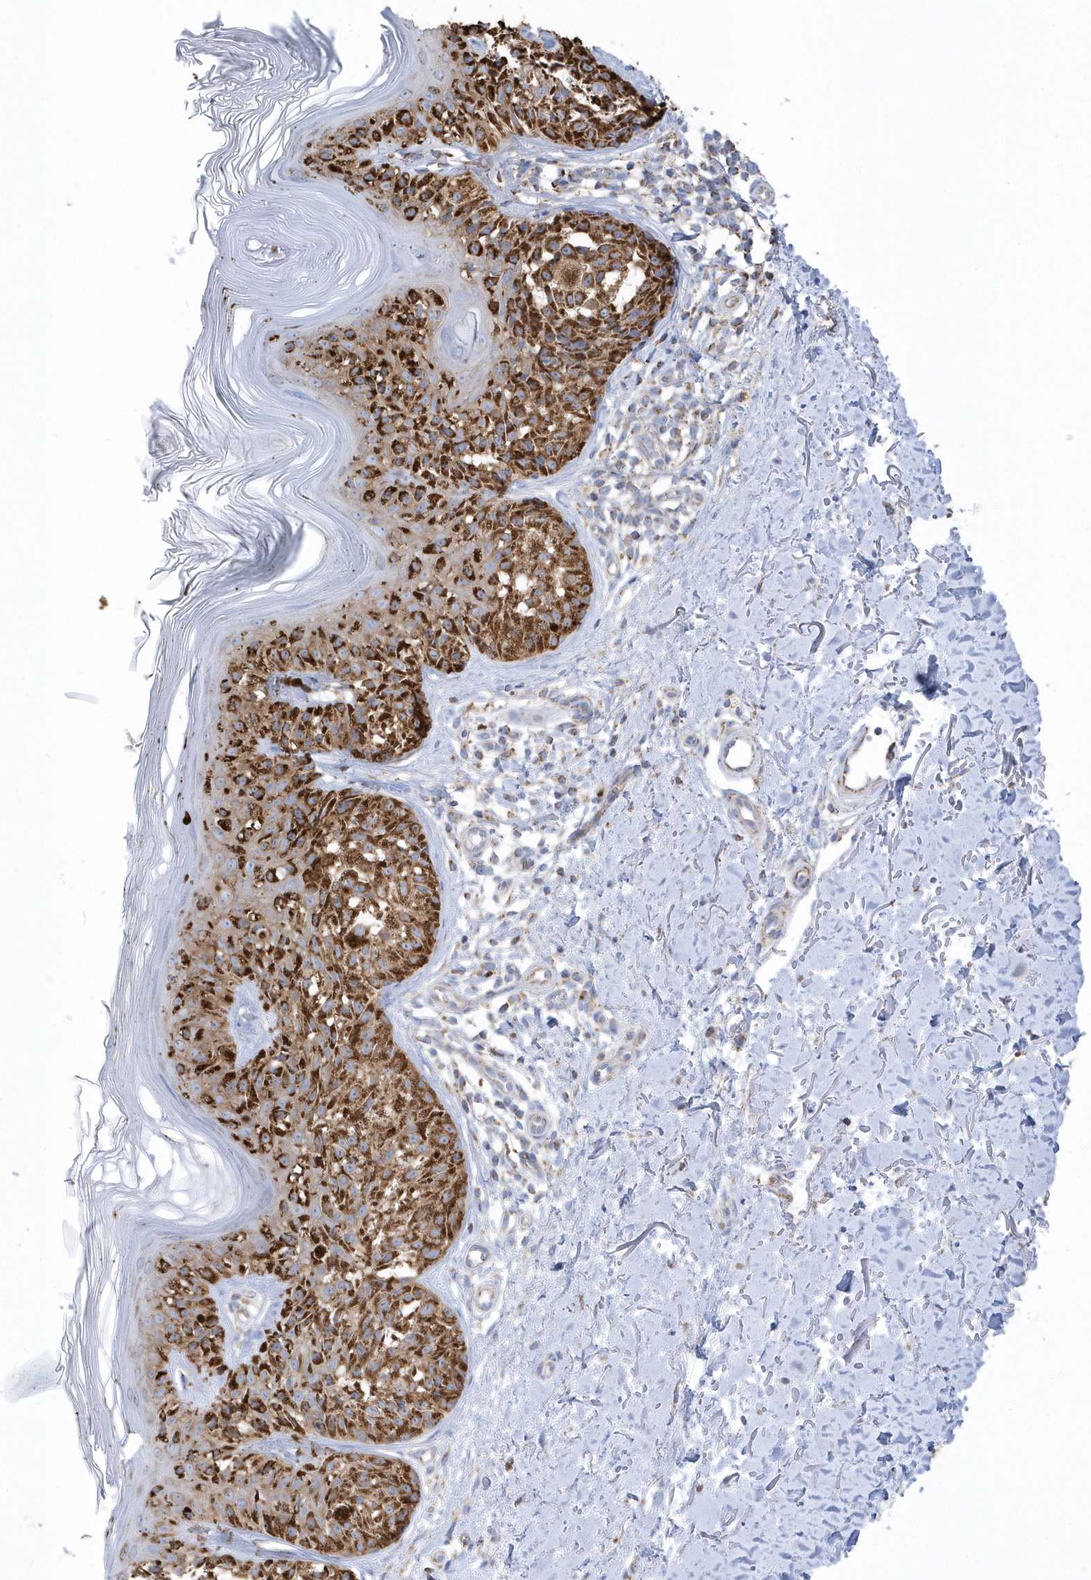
{"staining": {"intensity": "strong", "quantity": ">75%", "location": "cytoplasmic/membranous"}, "tissue": "melanoma", "cell_type": "Tumor cells", "image_type": "cancer", "snomed": [{"axis": "morphology", "description": "Malignant melanoma, NOS"}, {"axis": "topography", "description": "Skin"}], "caption": "There is high levels of strong cytoplasmic/membranous expression in tumor cells of malignant melanoma, as demonstrated by immunohistochemical staining (brown color).", "gene": "GTPBP8", "patient": {"sex": "female", "age": 50}}